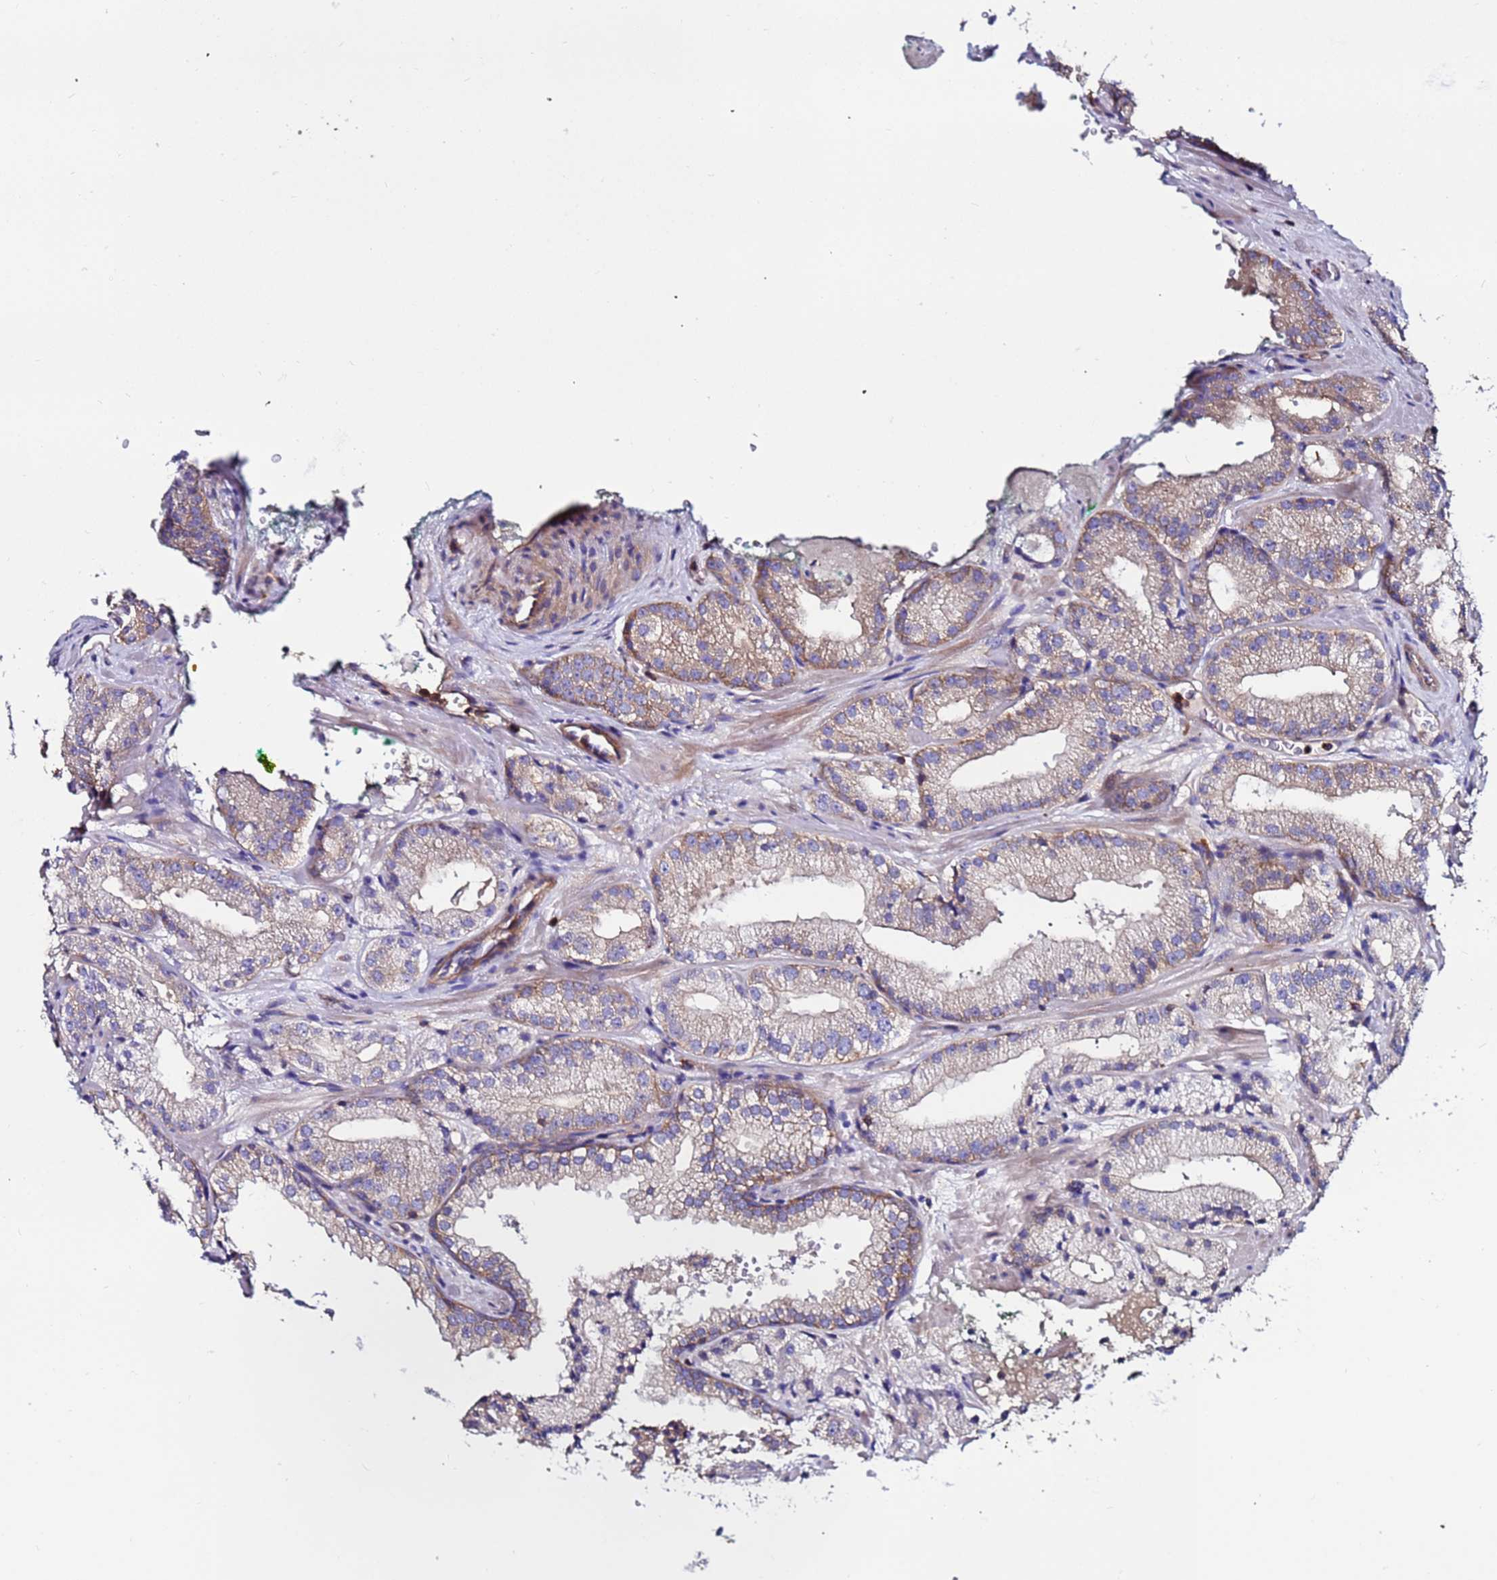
{"staining": {"intensity": "weak", "quantity": "25%-75%", "location": "cytoplasmic/membranous"}, "tissue": "prostate cancer", "cell_type": "Tumor cells", "image_type": "cancer", "snomed": [{"axis": "morphology", "description": "Adenocarcinoma, Low grade"}, {"axis": "topography", "description": "Prostate"}], "caption": "This histopathology image displays immunohistochemistry staining of human prostate low-grade adenocarcinoma, with low weak cytoplasmic/membranous staining in about 25%-75% of tumor cells.", "gene": "POTEE", "patient": {"sex": "male", "age": 60}}